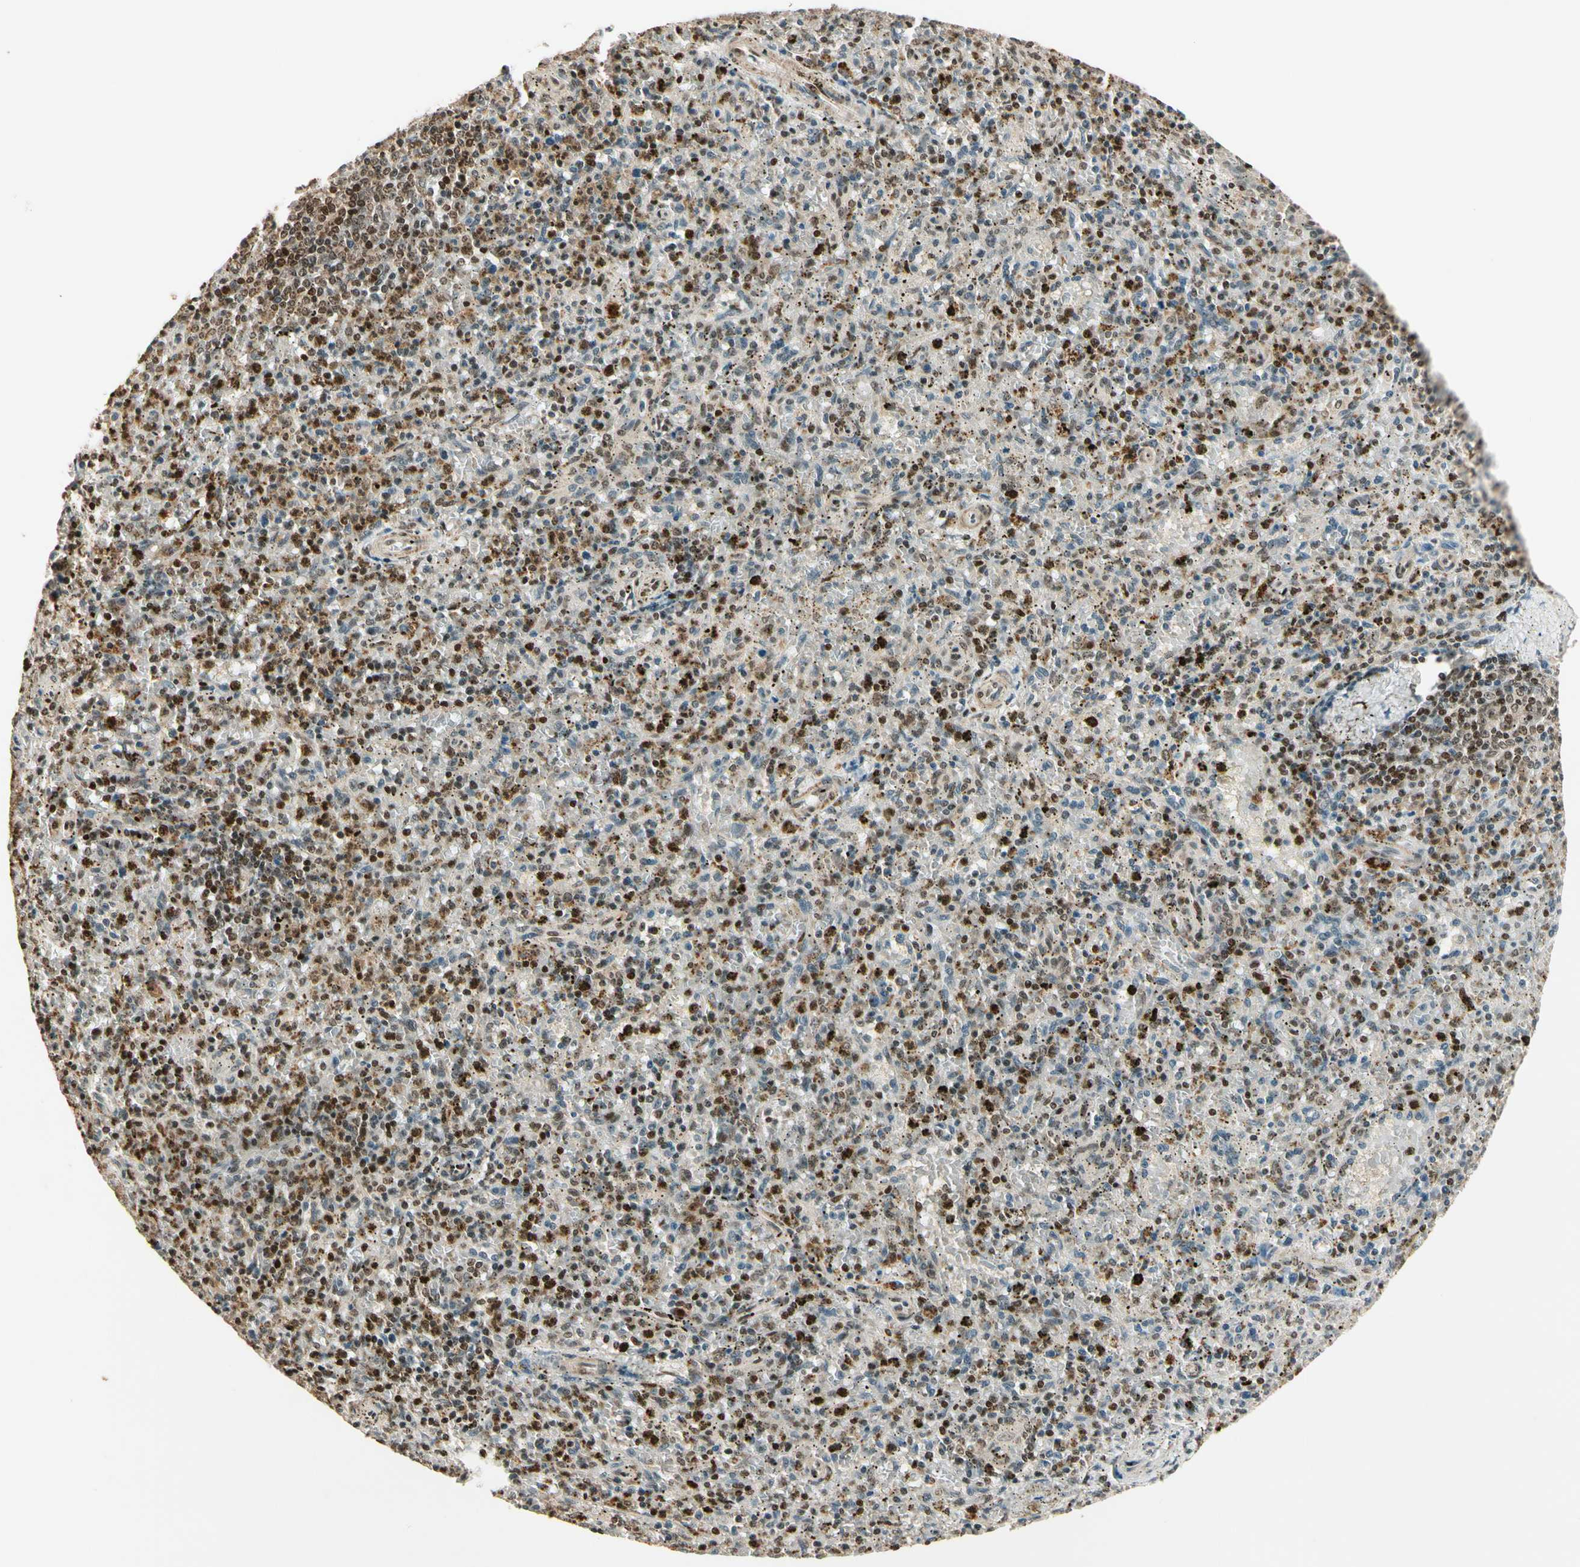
{"staining": {"intensity": "strong", "quantity": ">75%", "location": "nuclear"}, "tissue": "spleen", "cell_type": "Cells in red pulp", "image_type": "normal", "snomed": [{"axis": "morphology", "description": "Normal tissue, NOS"}, {"axis": "topography", "description": "Spleen"}], "caption": "Immunohistochemistry (IHC) (DAB) staining of normal spleen exhibits strong nuclear protein positivity in about >75% of cells in red pulp.", "gene": "TSHZ3", "patient": {"sex": "male", "age": 72}}